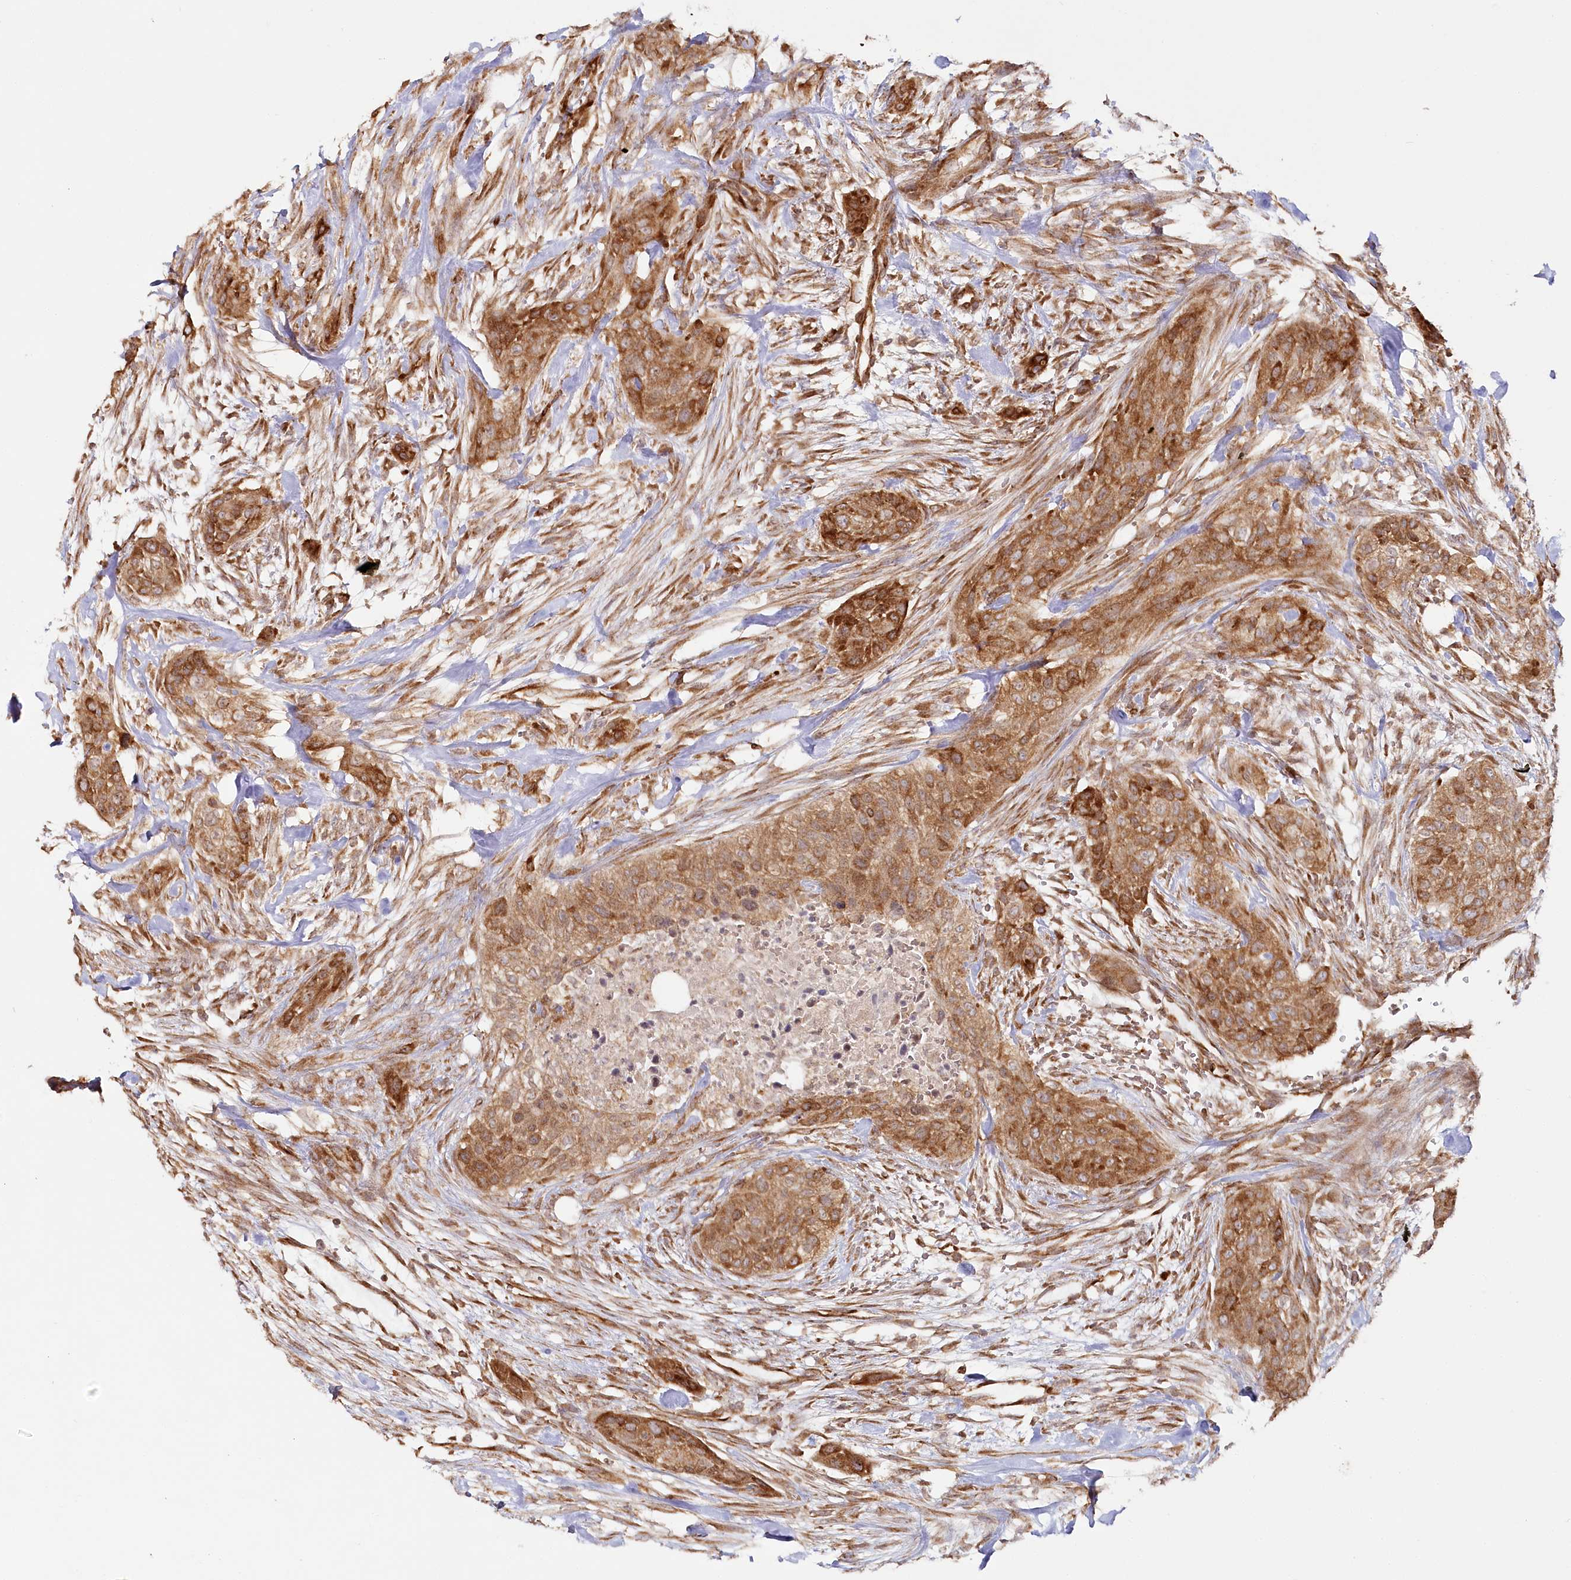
{"staining": {"intensity": "moderate", "quantity": ">75%", "location": "cytoplasmic/membranous"}, "tissue": "urothelial cancer", "cell_type": "Tumor cells", "image_type": "cancer", "snomed": [{"axis": "morphology", "description": "Urothelial carcinoma, High grade"}, {"axis": "topography", "description": "Urinary bladder"}], "caption": "Urothelial carcinoma (high-grade) was stained to show a protein in brown. There is medium levels of moderate cytoplasmic/membranous expression in about >75% of tumor cells. The protein is stained brown, and the nuclei are stained in blue (DAB (3,3'-diaminobenzidine) IHC with brightfield microscopy, high magnification).", "gene": "OTUD4", "patient": {"sex": "male", "age": 35}}